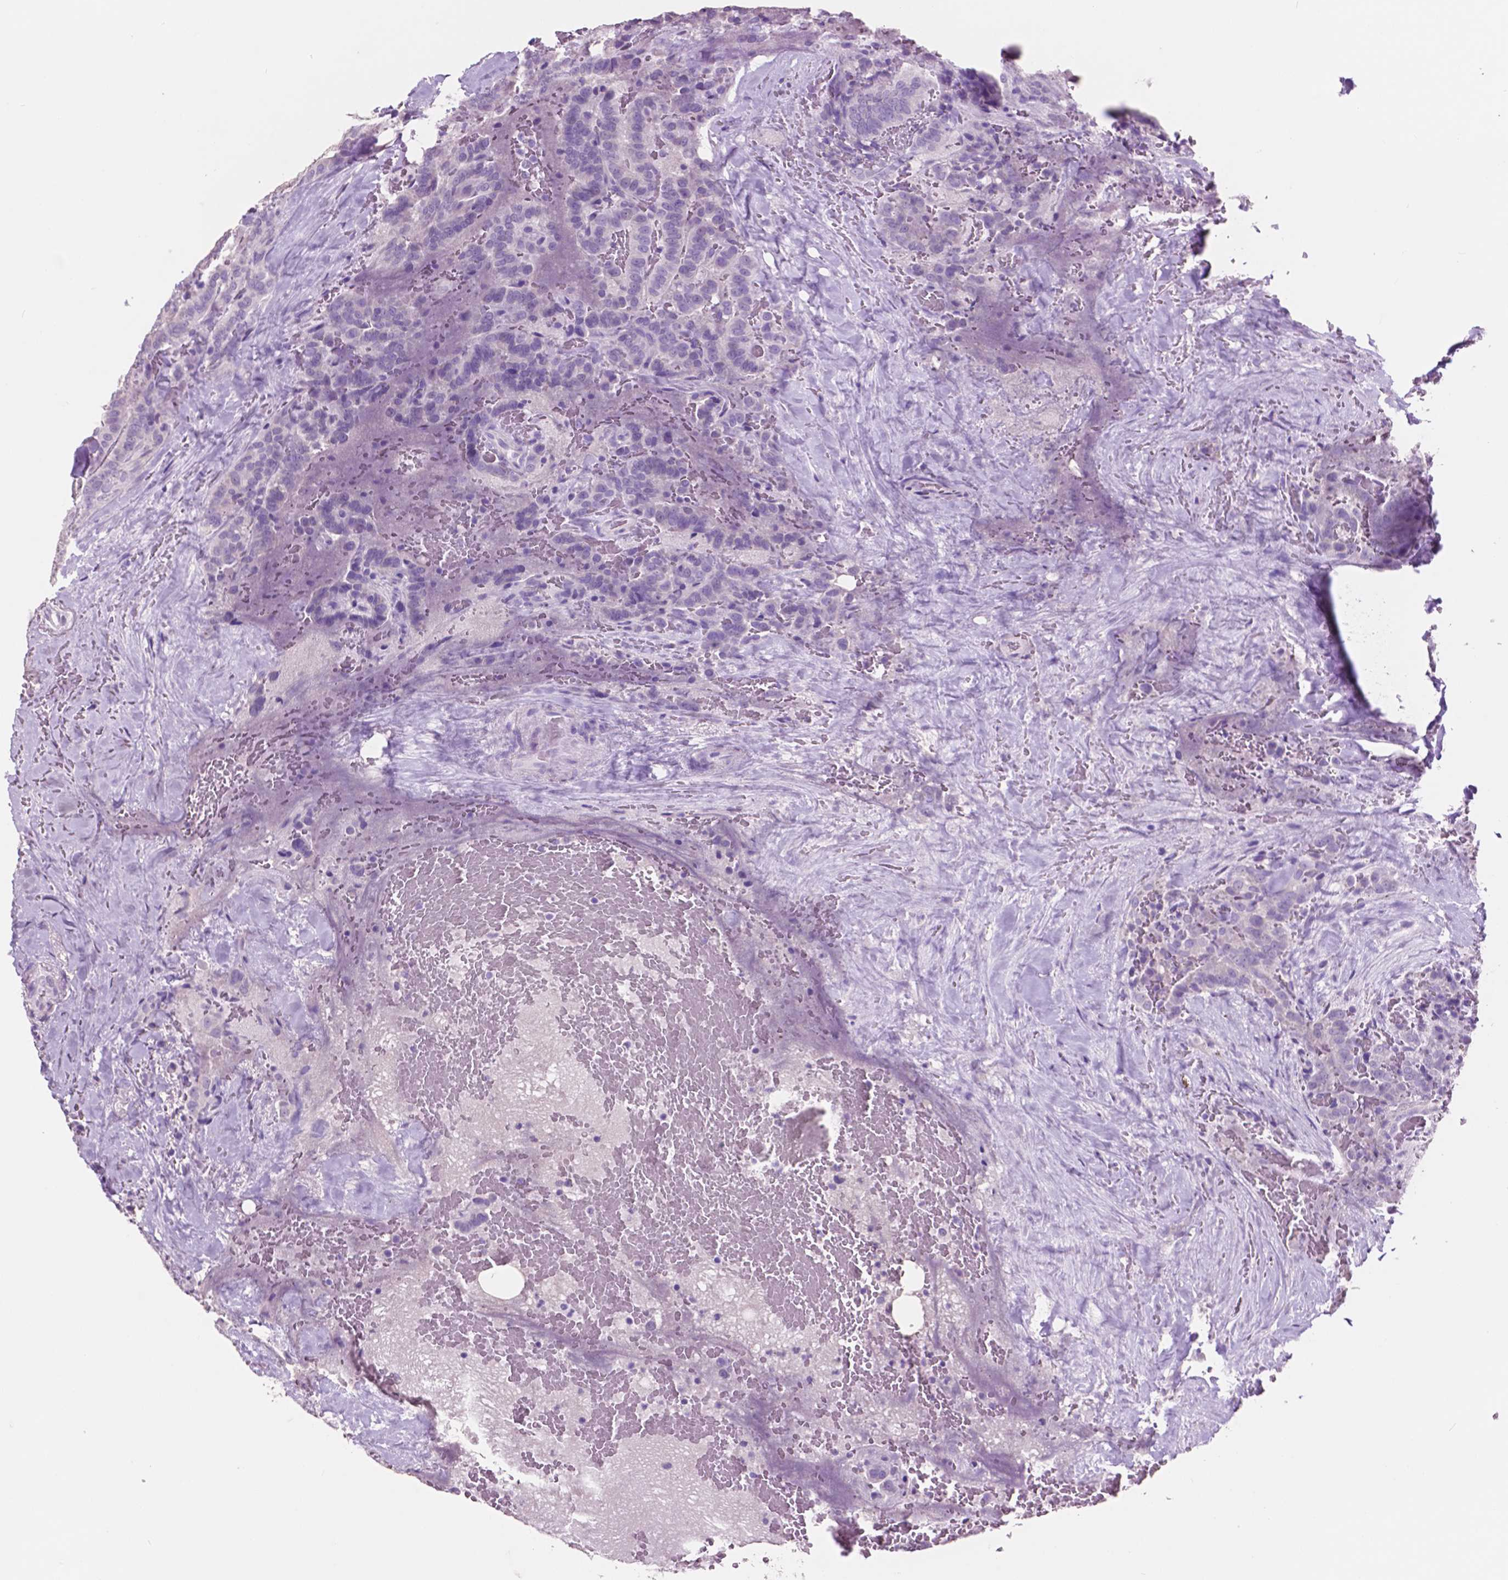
{"staining": {"intensity": "negative", "quantity": "none", "location": "none"}, "tissue": "thyroid cancer", "cell_type": "Tumor cells", "image_type": "cancer", "snomed": [{"axis": "morphology", "description": "Papillary adenocarcinoma, NOS"}, {"axis": "topography", "description": "Thyroid gland"}], "caption": "Micrograph shows no significant protein staining in tumor cells of thyroid cancer (papillary adenocarcinoma).", "gene": "IDO1", "patient": {"sex": "male", "age": 61}}